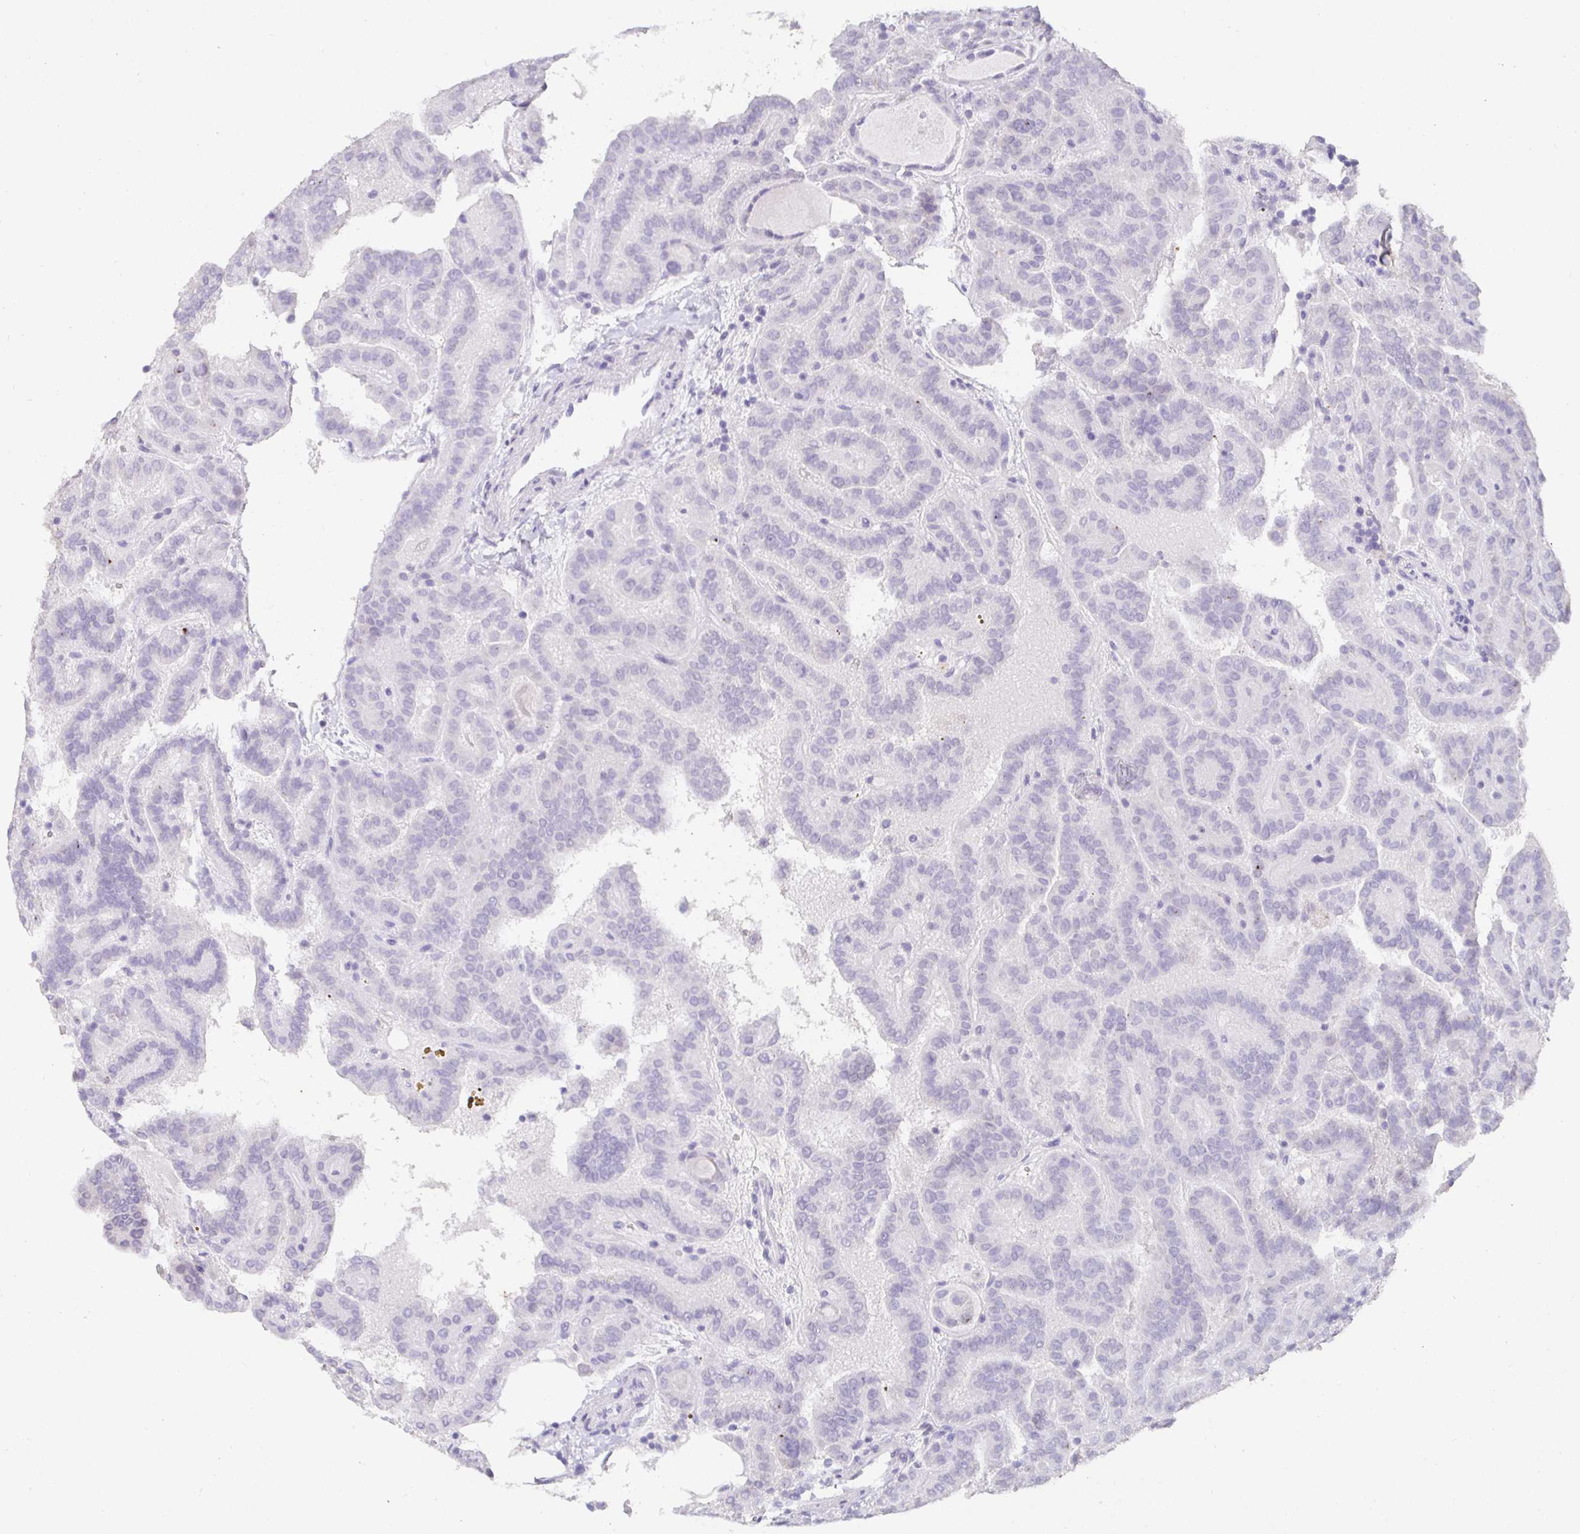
{"staining": {"intensity": "negative", "quantity": "none", "location": "none"}, "tissue": "thyroid cancer", "cell_type": "Tumor cells", "image_type": "cancer", "snomed": [{"axis": "morphology", "description": "Papillary adenocarcinoma, NOS"}, {"axis": "topography", "description": "Thyroid gland"}], "caption": "An immunohistochemistry histopathology image of thyroid papillary adenocarcinoma is shown. There is no staining in tumor cells of thyroid papillary adenocarcinoma.", "gene": "SATB1", "patient": {"sex": "female", "age": 46}}